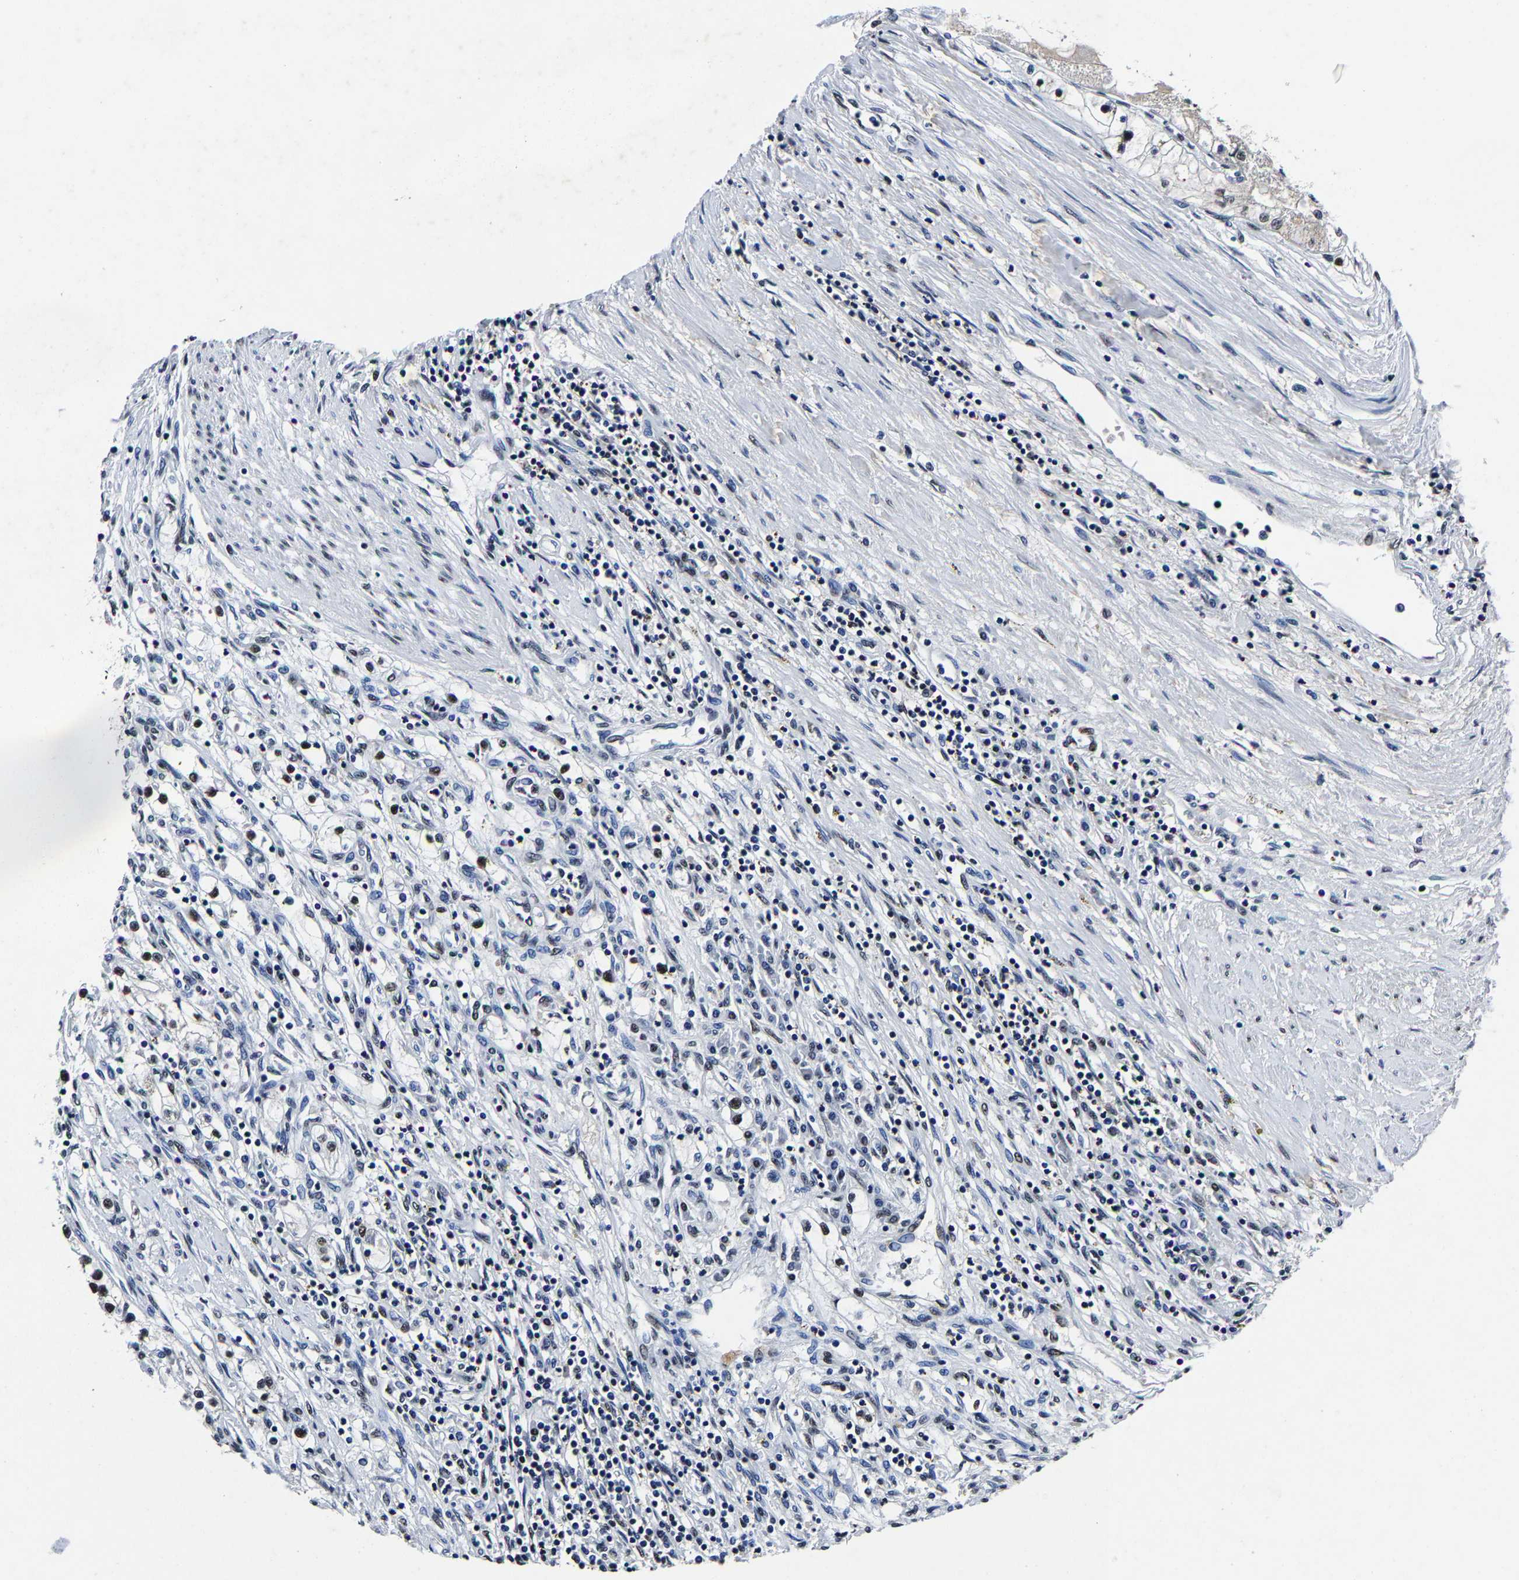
{"staining": {"intensity": "weak", "quantity": "<25%", "location": "nuclear"}, "tissue": "renal cancer", "cell_type": "Tumor cells", "image_type": "cancer", "snomed": [{"axis": "morphology", "description": "Adenocarcinoma, NOS"}, {"axis": "topography", "description": "Kidney"}], "caption": "There is no significant staining in tumor cells of adenocarcinoma (renal).", "gene": "RBM45", "patient": {"sex": "male", "age": 68}}